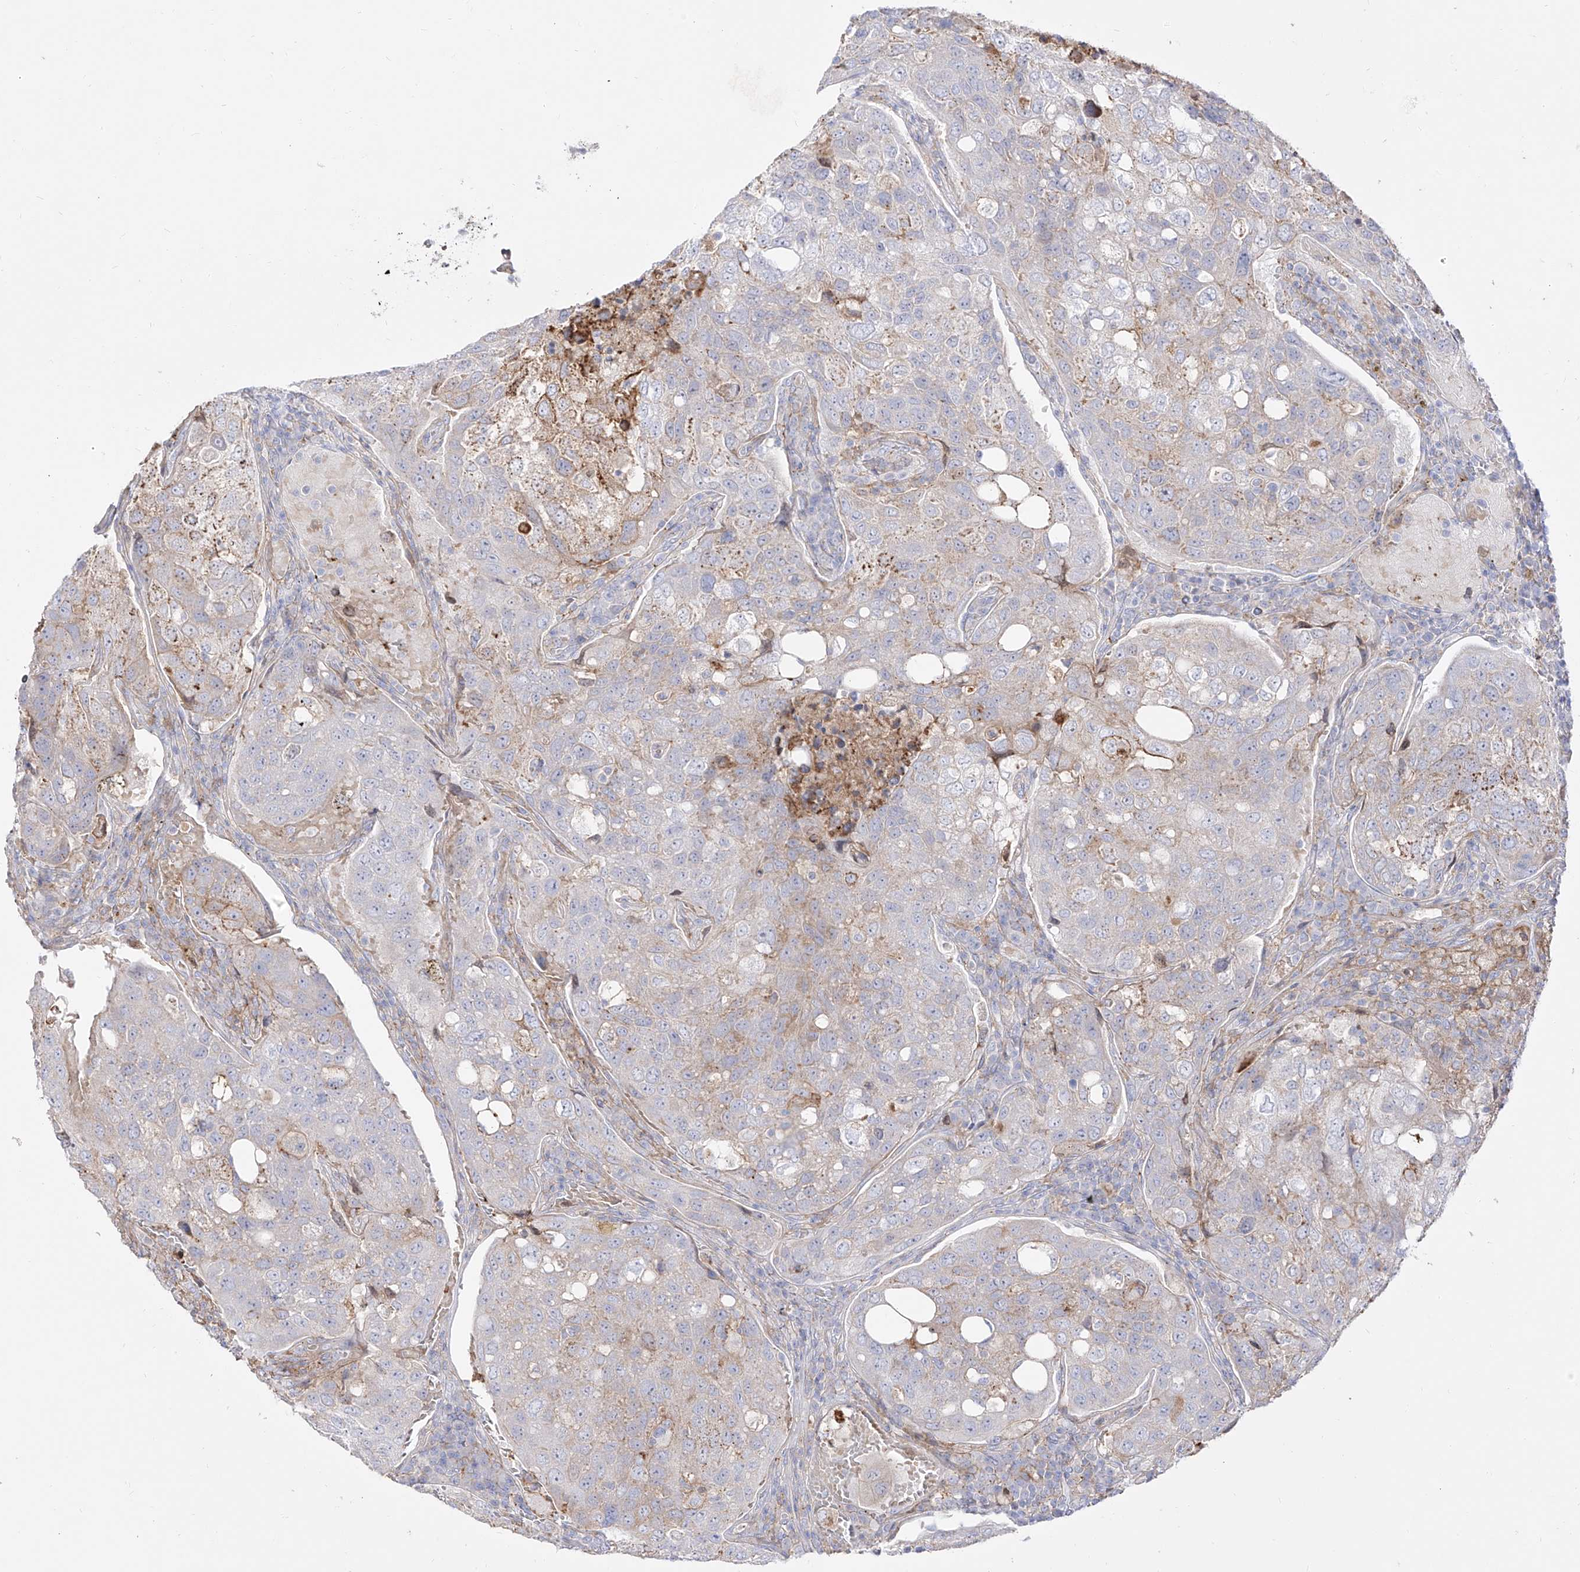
{"staining": {"intensity": "moderate", "quantity": "<25%", "location": "cytoplasmic/membranous"}, "tissue": "urothelial cancer", "cell_type": "Tumor cells", "image_type": "cancer", "snomed": [{"axis": "morphology", "description": "Urothelial carcinoma, High grade"}, {"axis": "topography", "description": "Lymph node"}, {"axis": "topography", "description": "Urinary bladder"}], "caption": "Human urothelial carcinoma (high-grade) stained with a protein marker exhibits moderate staining in tumor cells.", "gene": "ZGRF1", "patient": {"sex": "male", "age": 51}}